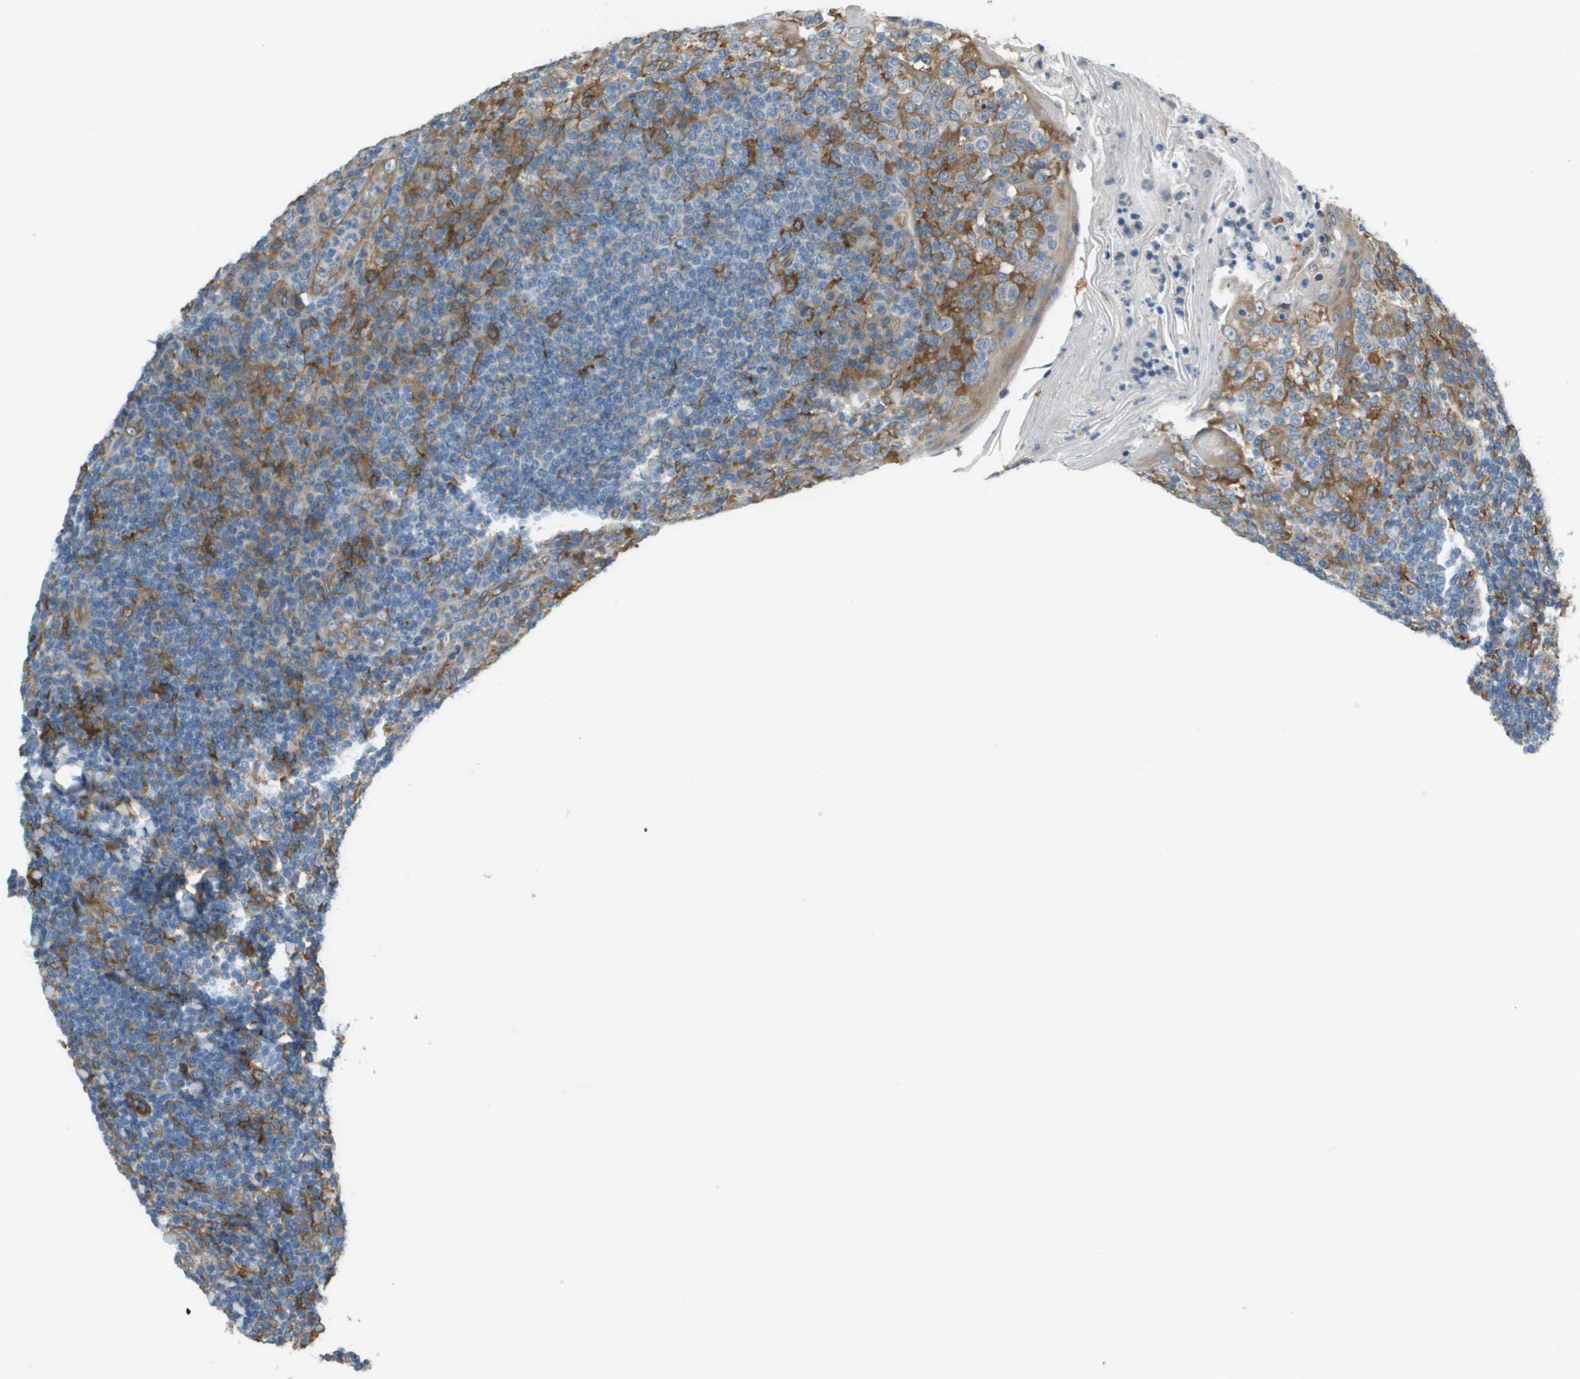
{"staining": {"intensity": "moderate", "quantity": "<25%", "location": "cytoplasmic/membranous"}, "tissue": "tonsil", "cell_type": "Germinal center cells", "image_type": "normal", "snomed": [{"axis": "morphology", "description": "Normal tissue, NOS"}, {"axis": "topography", "description": "Tonsil"}], "caption": "High-power microscopy captured an immunohistochemistry (IHC) image of benign tonsil, revealing moderate cytoplasmic/membranous positivity in about <25% of germinal center cells.", "gene": "CORO1B", "patient": {"sex": "male", "age": 31}}